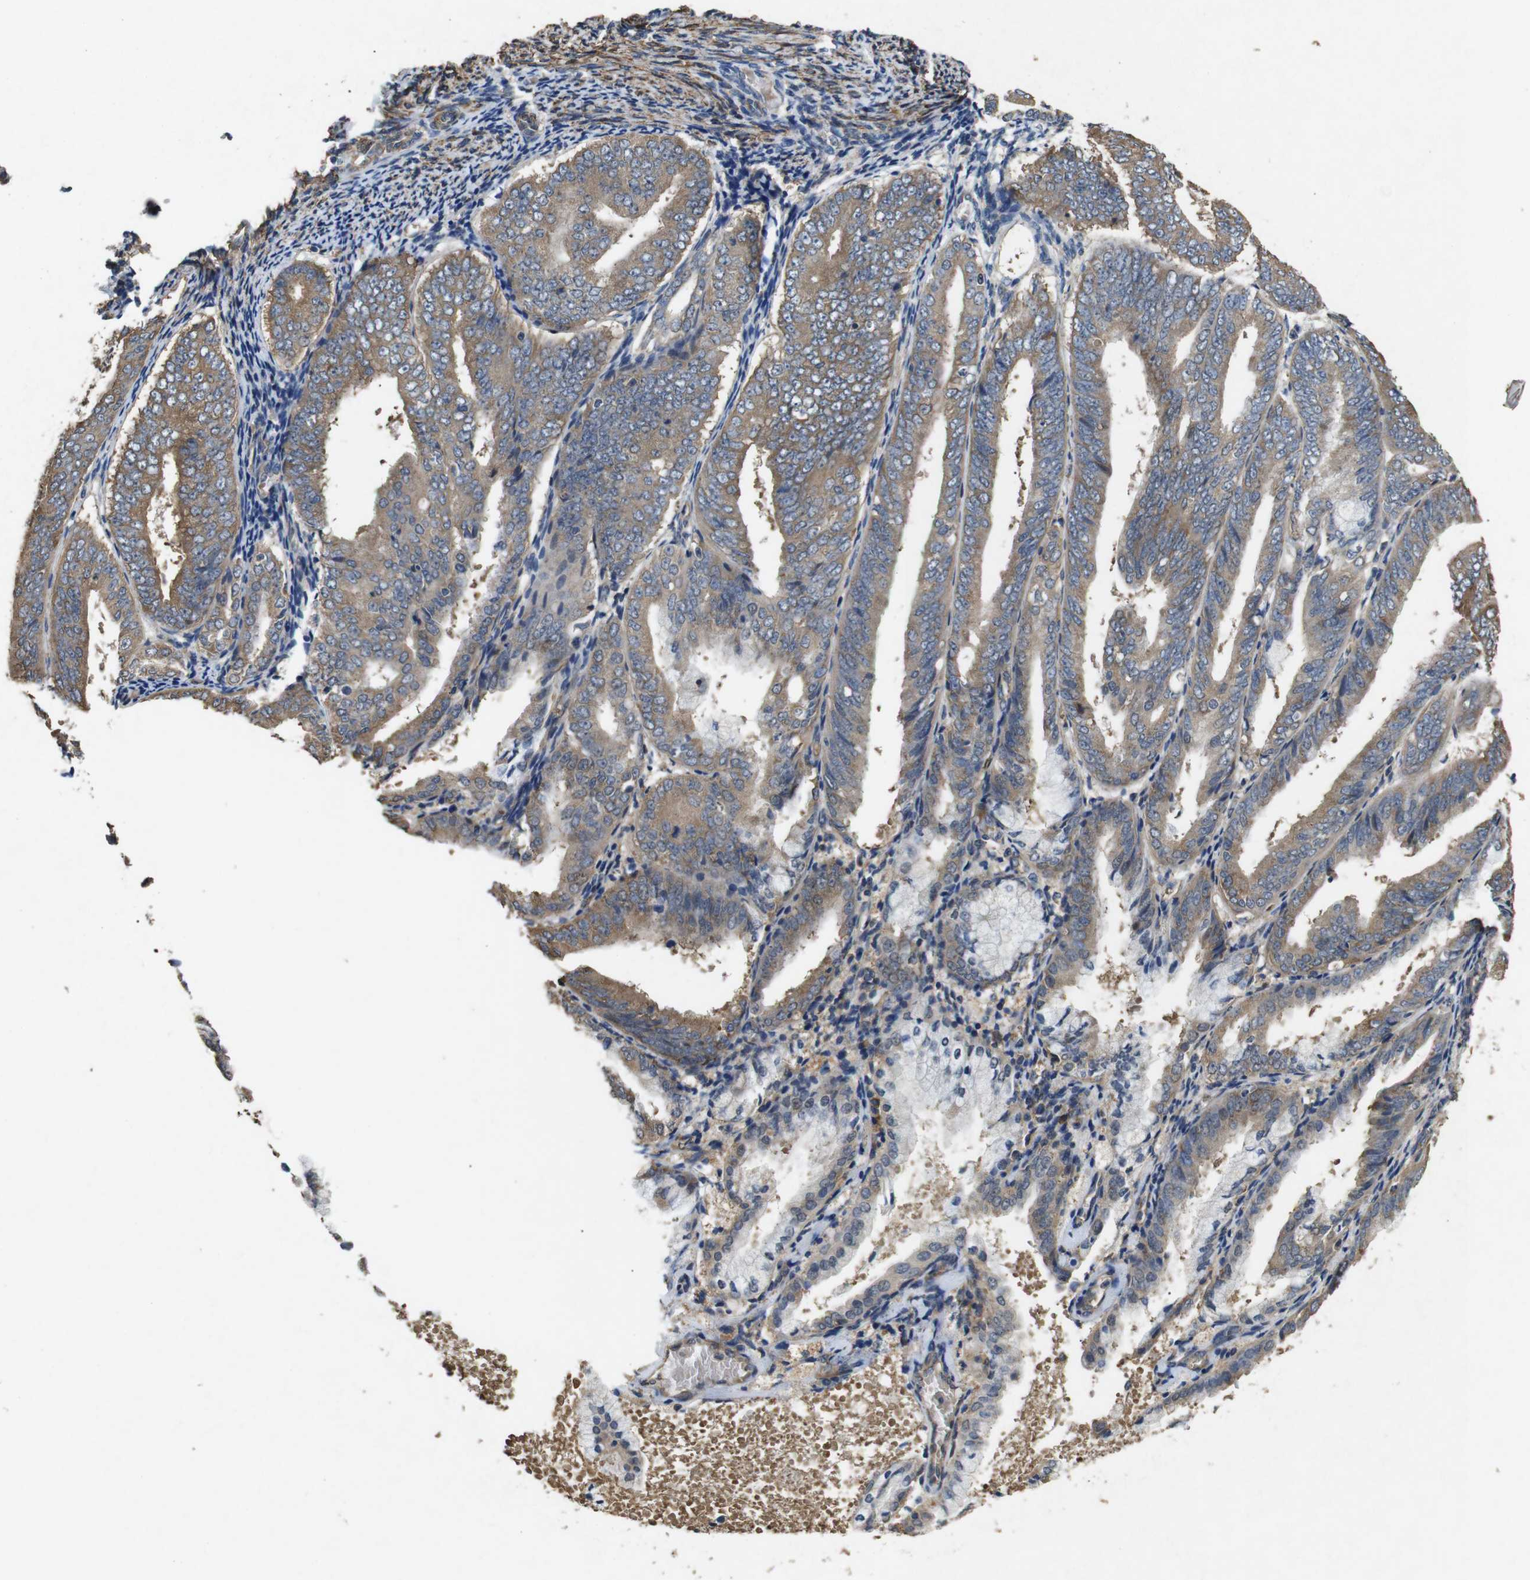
{"staining": {"intensity": "weak", "quantity": ">75%", "location": "cytoplasmic/membranous"}, "tissue": "endometrial cancer", "cell_type": "Tumor cells", "image_type": "cancer", "snomed": [{"axis": "morphology", "description": "Adenocarcinoma, NOS"}, {"axis": "topography", "description": "Endometrium"}], "caption": "Immunohistochemistry of human endometrial cancer reveals low levels of weak cytoplasmic/membranous positivity in approximately >75% of tumor cells. Immunohistochemistry stains the protein of interest in brown and the nuclei are stained blue.", "gene": "BNIP3", "patient": {"sex": "female", "age": 63}}